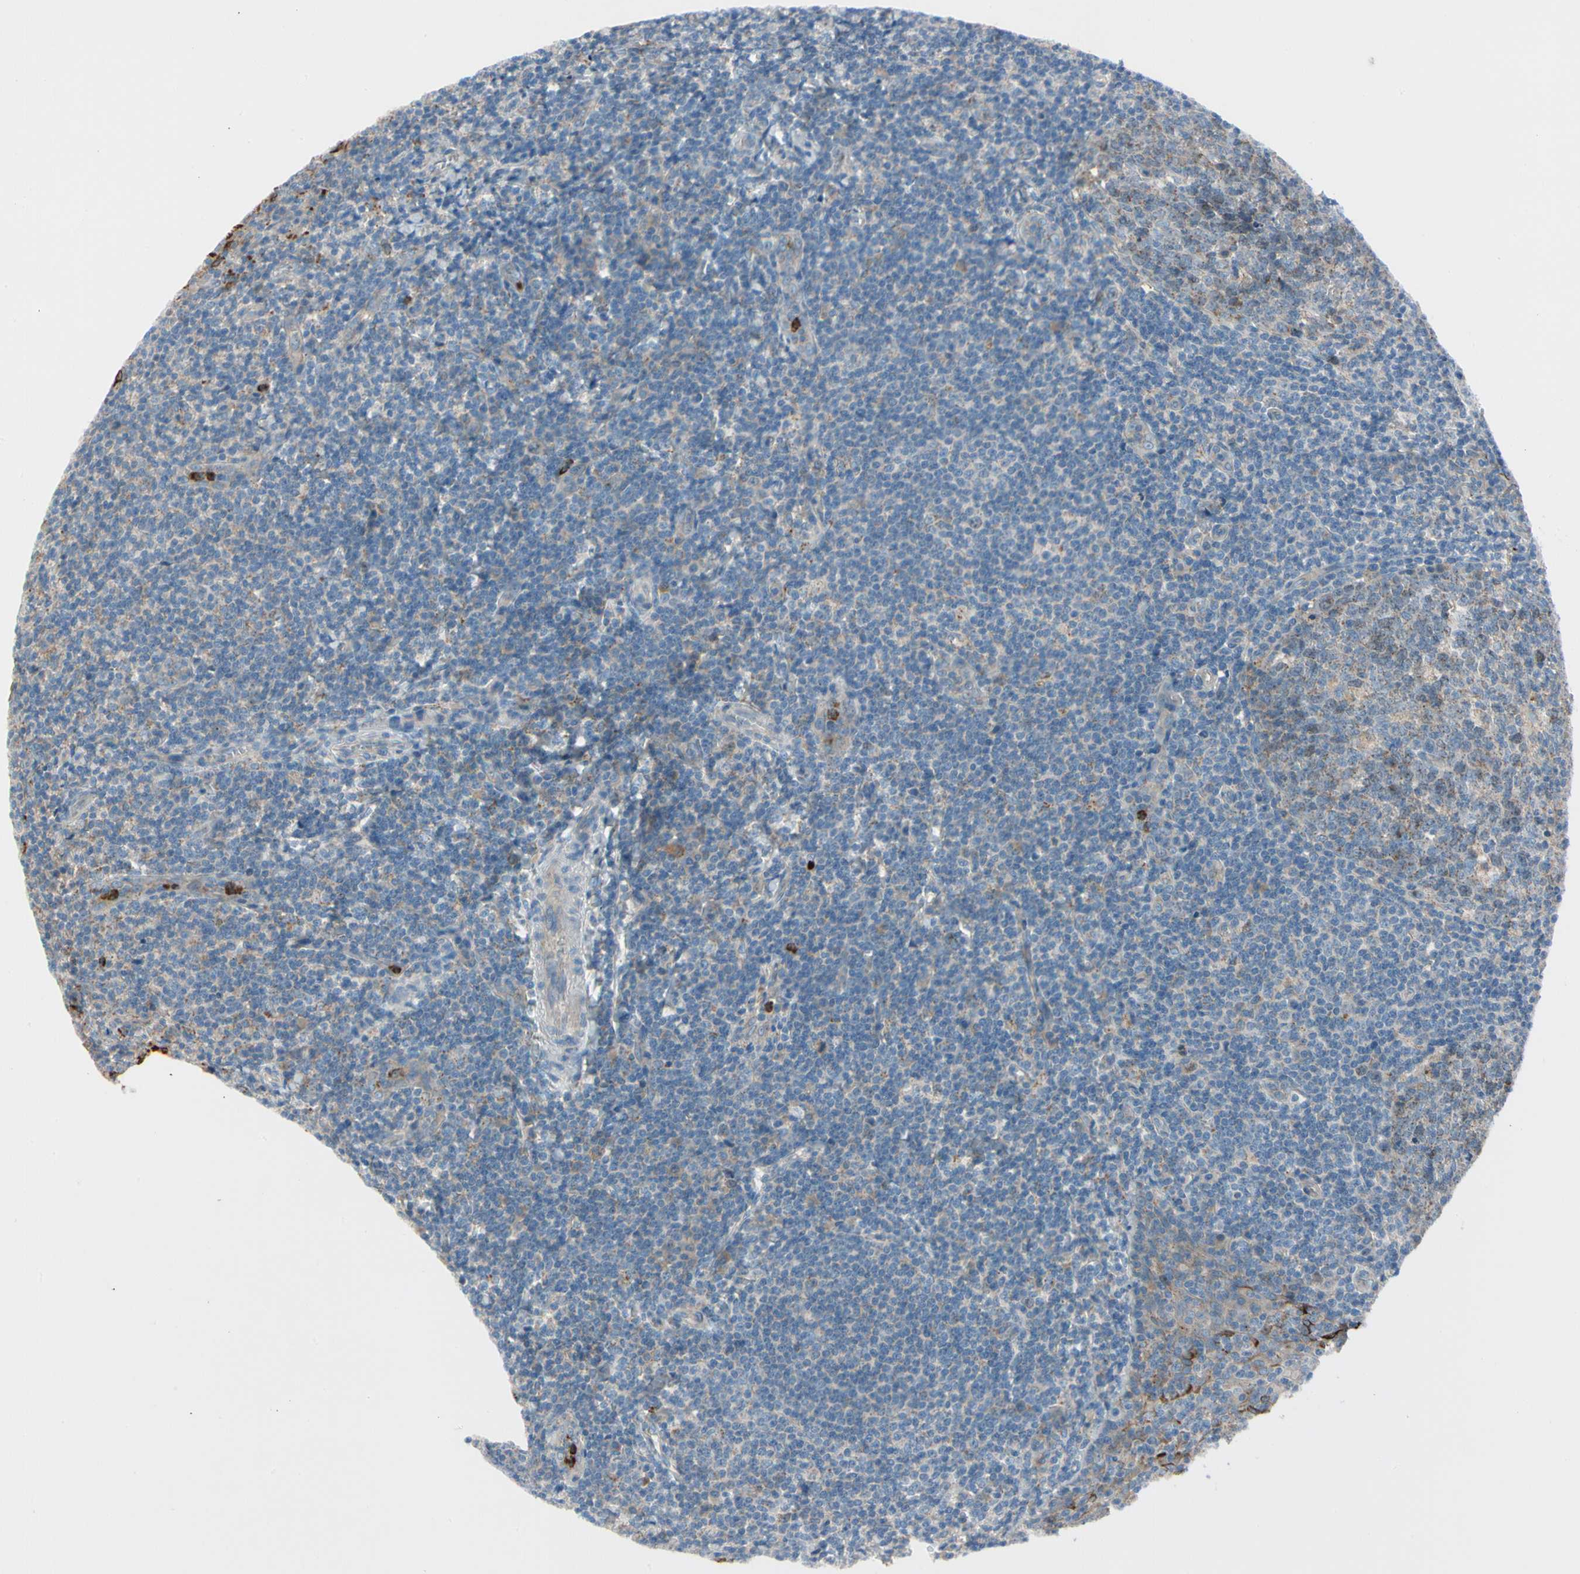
{"staining": {"intensity": "weak", "quantity": "25%-75%", "location": "cytoplasmic/membranous"}, "tissue": "tonsil", "cell_type": "Germinal center cells", "image_type": "normal", "snomed": [{"axis": "morphology", "description": "Normal tissue, NOS"}, {"axis": "topography", "description": "Tonsil"}], "caption": "This micrograph exhibits normal tonsil stained with IHC to label a protein in brown. The cytoplasmic/membranous of germinal center cells show weak positivity for the protein. Nuclei are counter-stained blue.", "gene": "HJURP", "patient": {"sex": "male", "age": 31}}